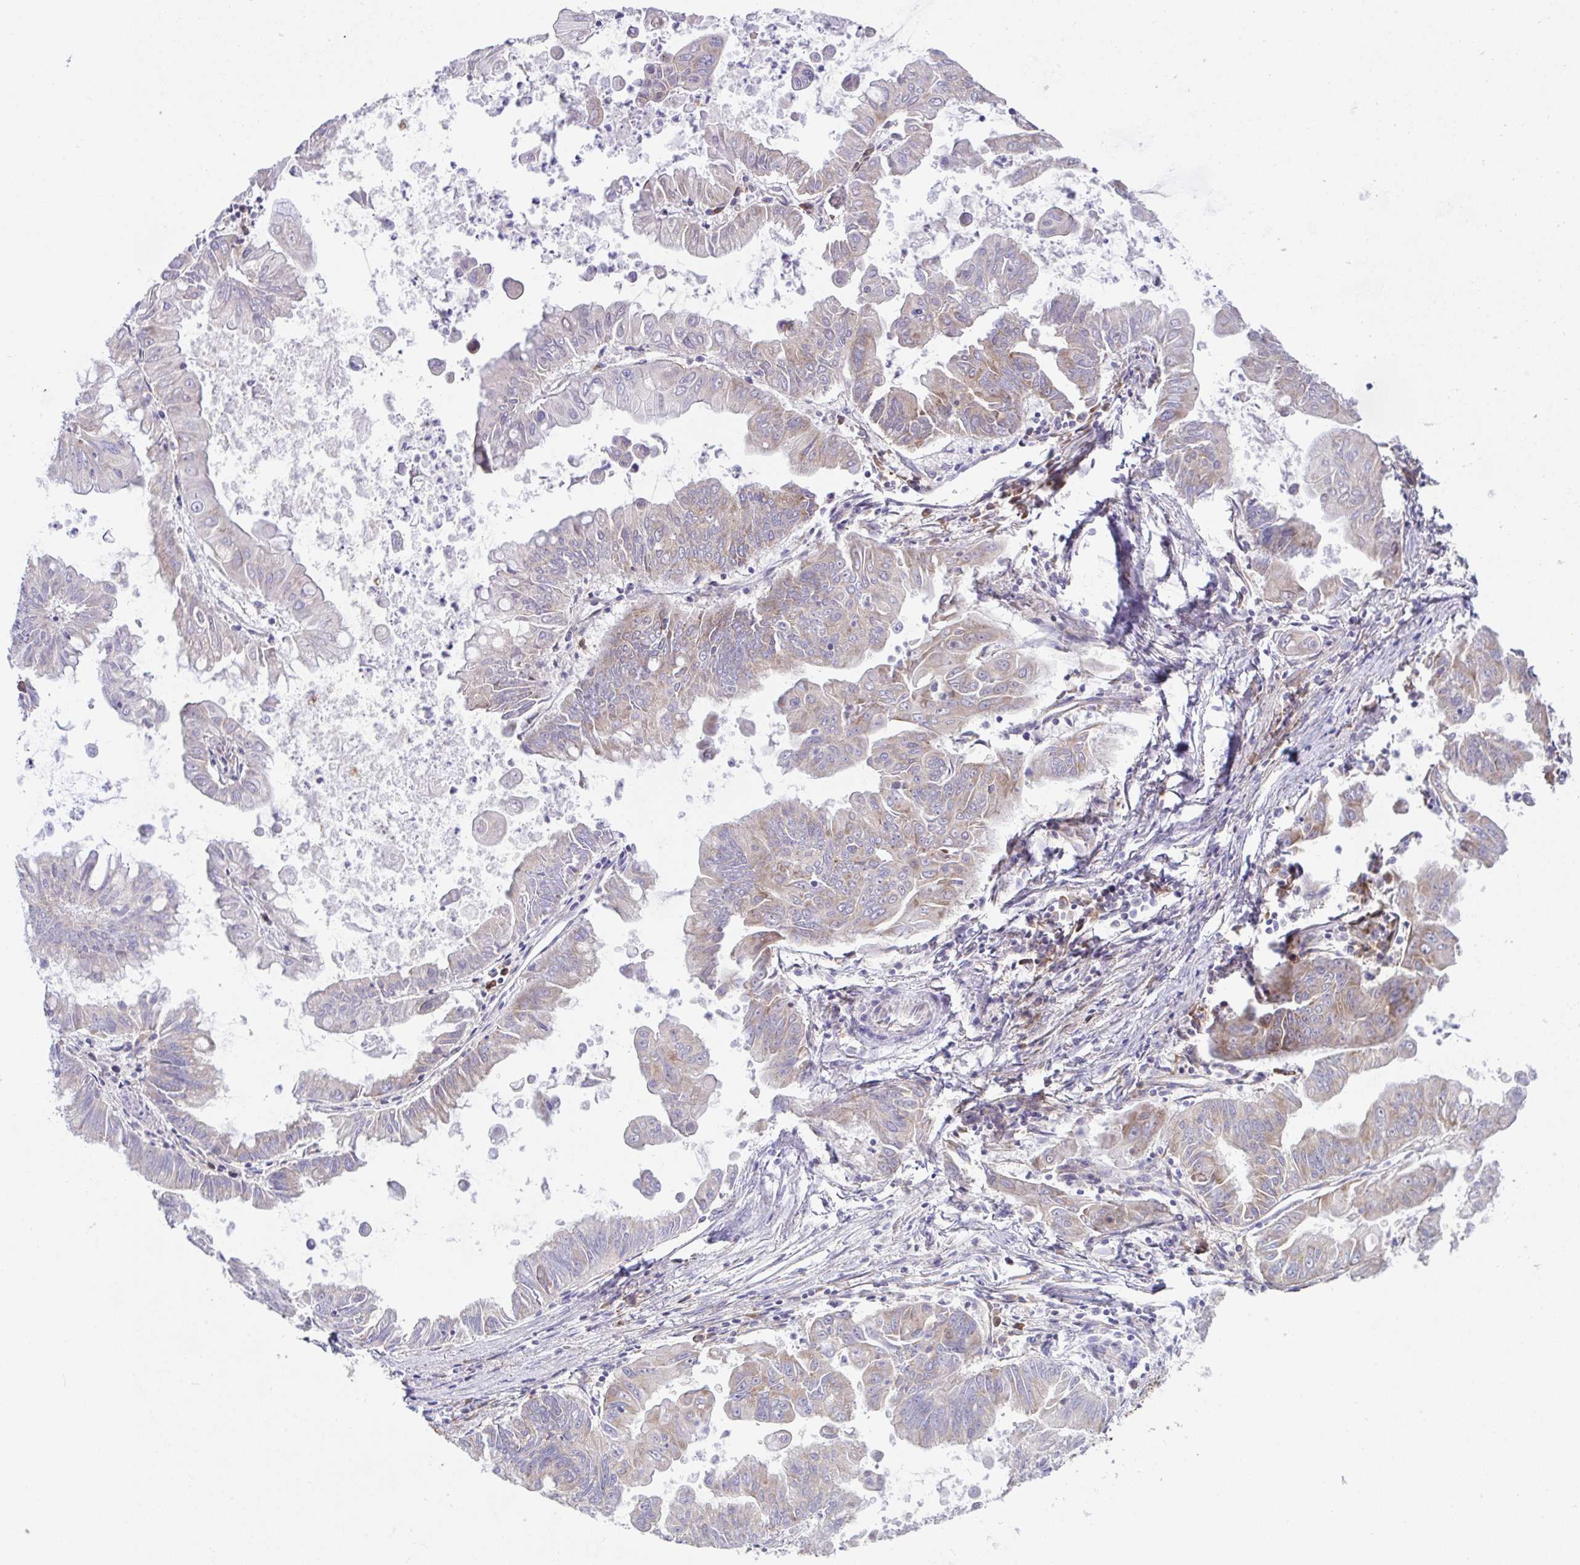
{"staining": {"intensity": "moderate", "quantity": "25%-75%", "location": "cytoplasmic/membranous"}, "tissue": "stomach cancer", "cell_type": "Tumor cells", "image_type": "cancer", "snomed": [{"axis": "morphology", "description": "Adenocarcinoma, NOS"}, {"axis": "topography", "description": "Stomach, upper"}], "caption": "The histopathology image displays staining of adenocarcinoma (stomach), revealing moderate cytoplasmic/membranous protein expression (brown color) within tumor cells. Immunohistochemistry stains the protein of interest in brown and the nuclei are stained blue.", "gene": "FAU", "patient": {"sex": "male", "age": 80}}